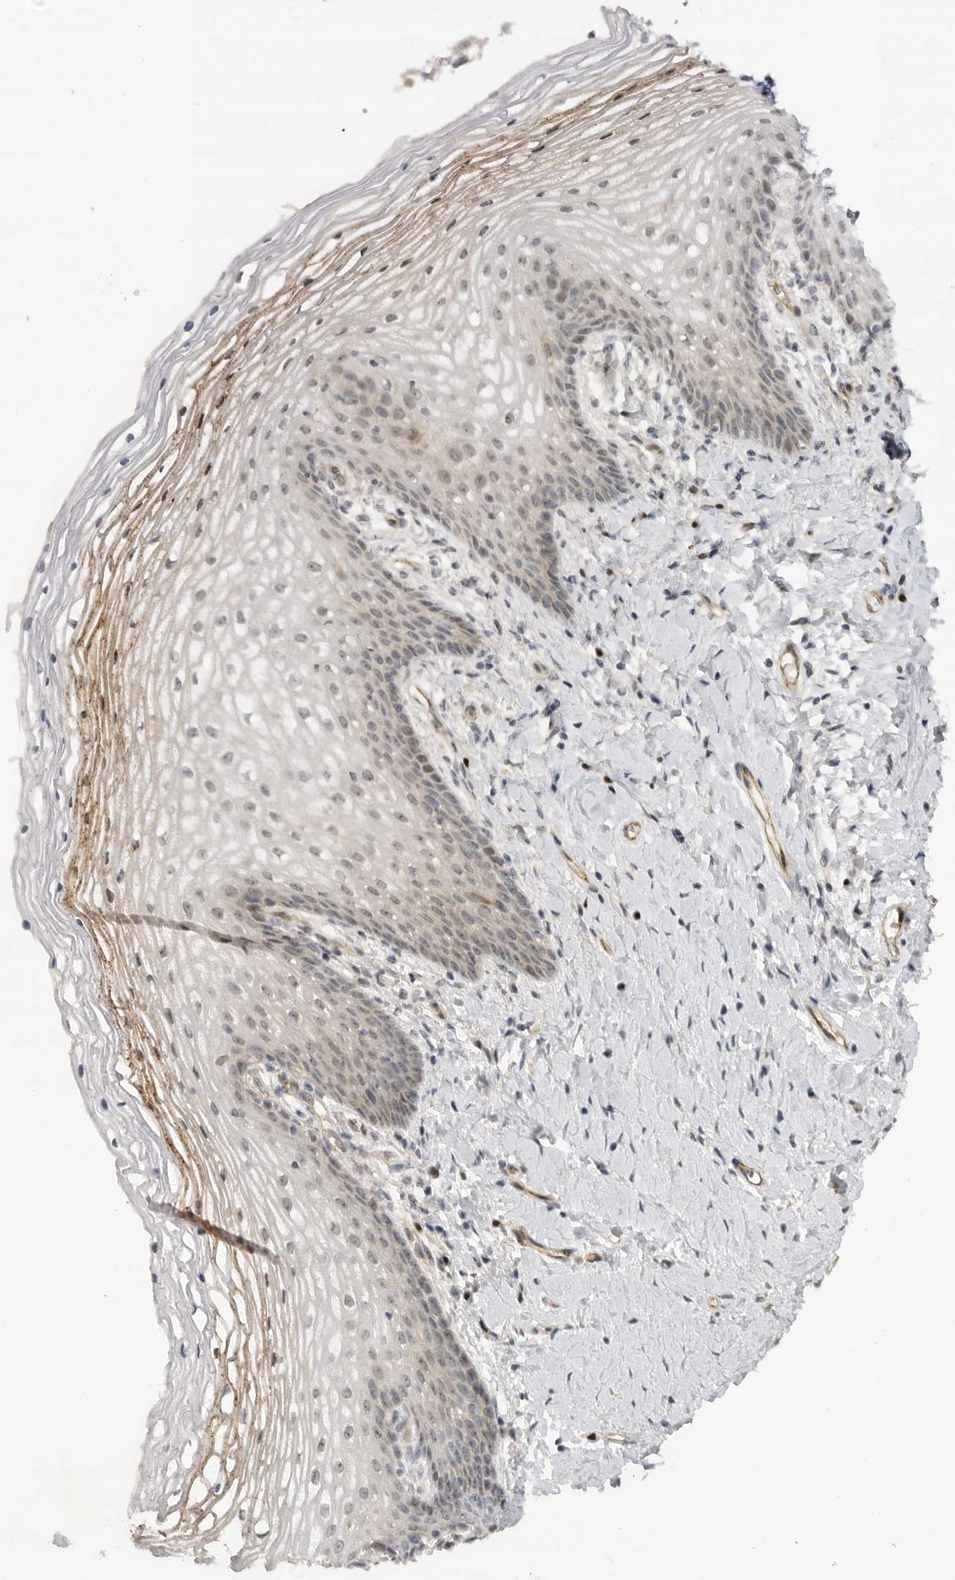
{"staining": {"intensity": "moderate", "quantity": "<25%", "location": "cytoplasmic/membranous"}, "tissue": "vagina", "cell_type": "Squamous epithelial cells", "image_type": "normal", "snomed": [{"axis": "morphology", "description": "Normal tissue, NOS"}, {"axis": "topography", "description": "Vagina"}], "caption": "Vagina stained with immunohistochemistry exhibits moderate cytoplasmic/membranous expression in about <25% of squamous epithelial cells. (IHC, brightfield microscopy, high magnification).", "gene": "CEP295NL", "patient": {"sex": "female", "age": 60}}